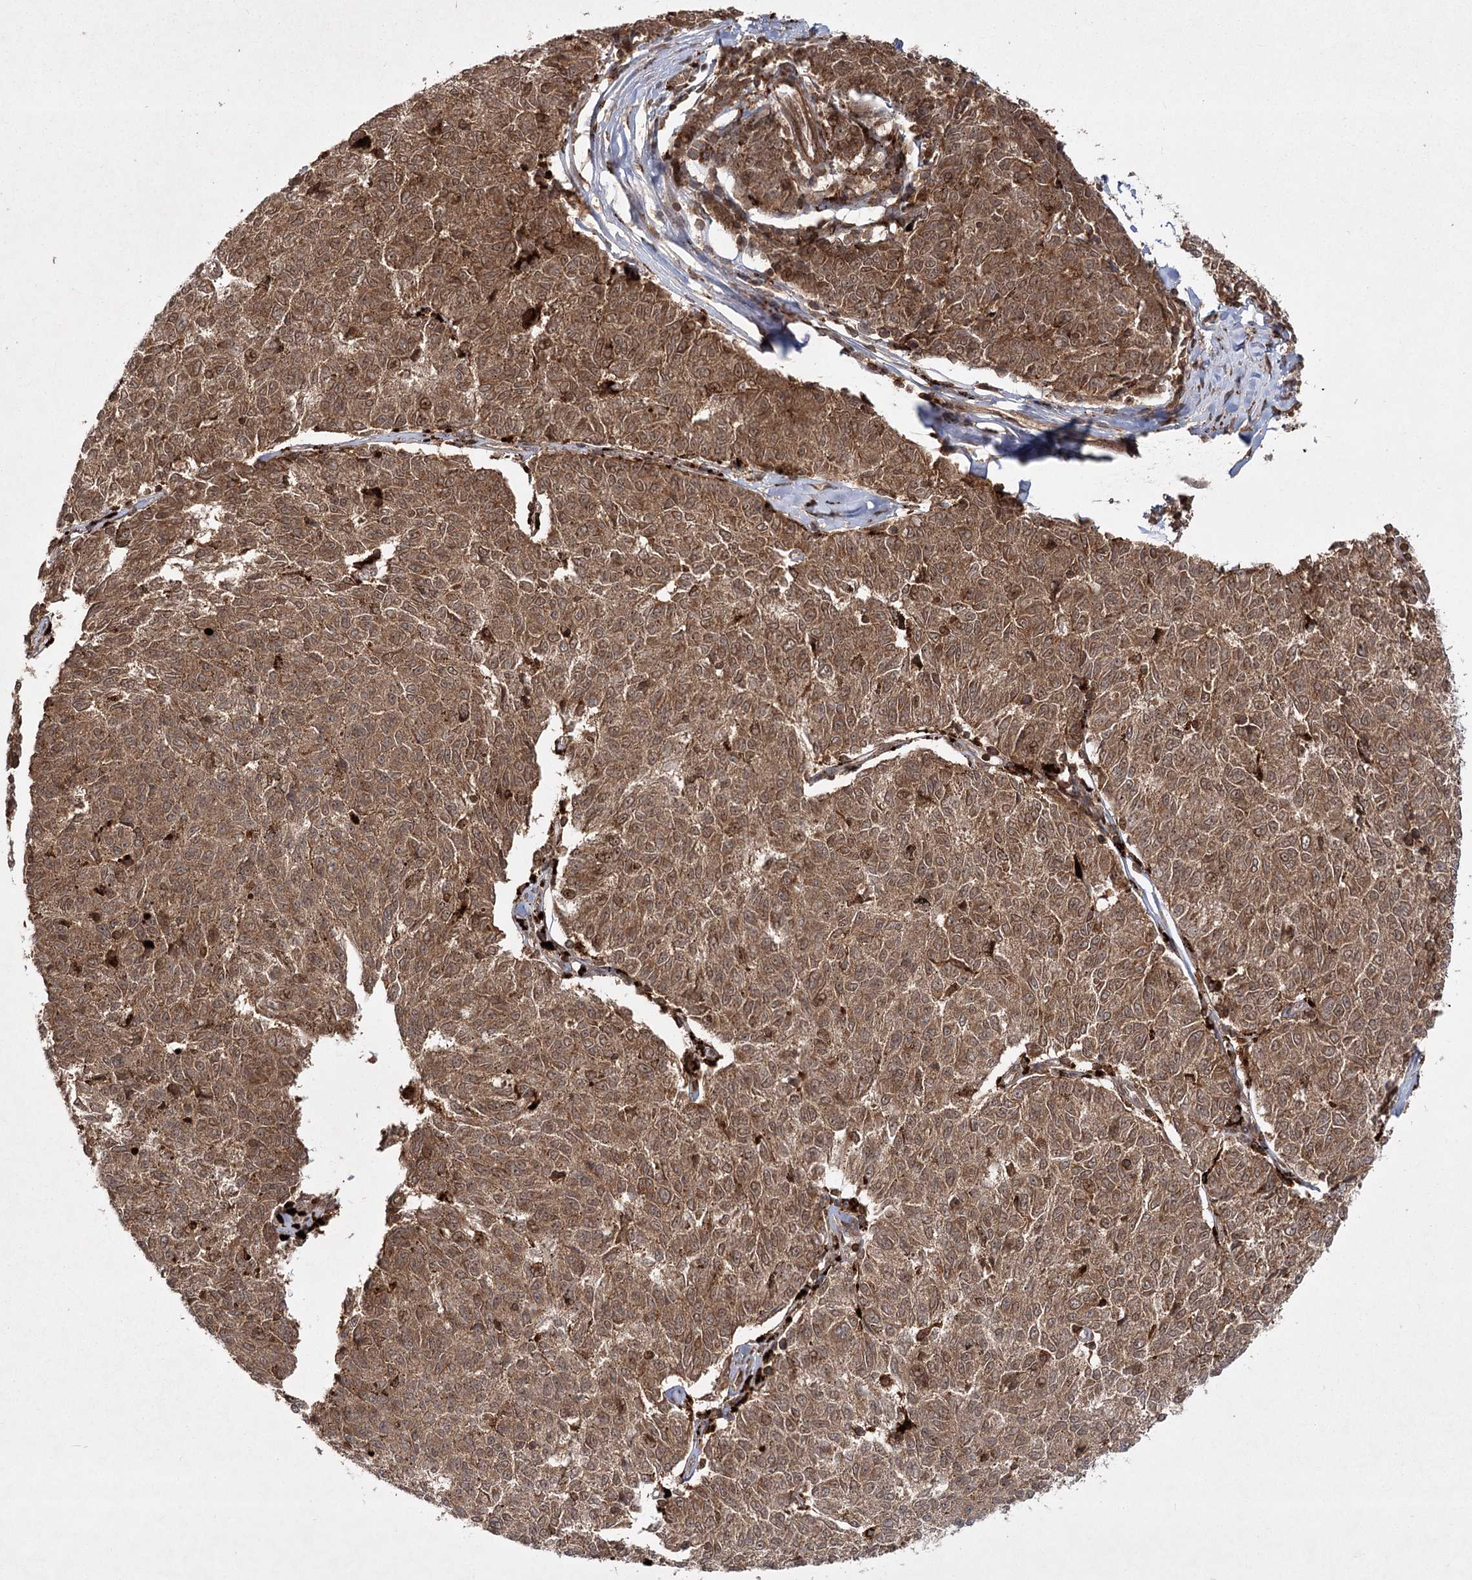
{"staining": {"intensity": "moderate", "quantity": ">75%", "location": "cytoplasmic/membranous,nuclear"}, "tissue": "melanoma", "cell_type": "Tumor cells", "image_type": "cancer", "snomed": [{"axis": "morphology", "description": "Malignant melanoma, NOS"}, {"axis": "topography", "description": "Skin"}], "caption": "Tumor cells exhibit moderate cytoplasmic/membranous and nuclear staining in approximately >75% of cells in malignant melanoma. (IHC, brightfield microscopy, high magnification).", "gene": "MDFIC", "patient": {"sex": "female", "age": 72}}